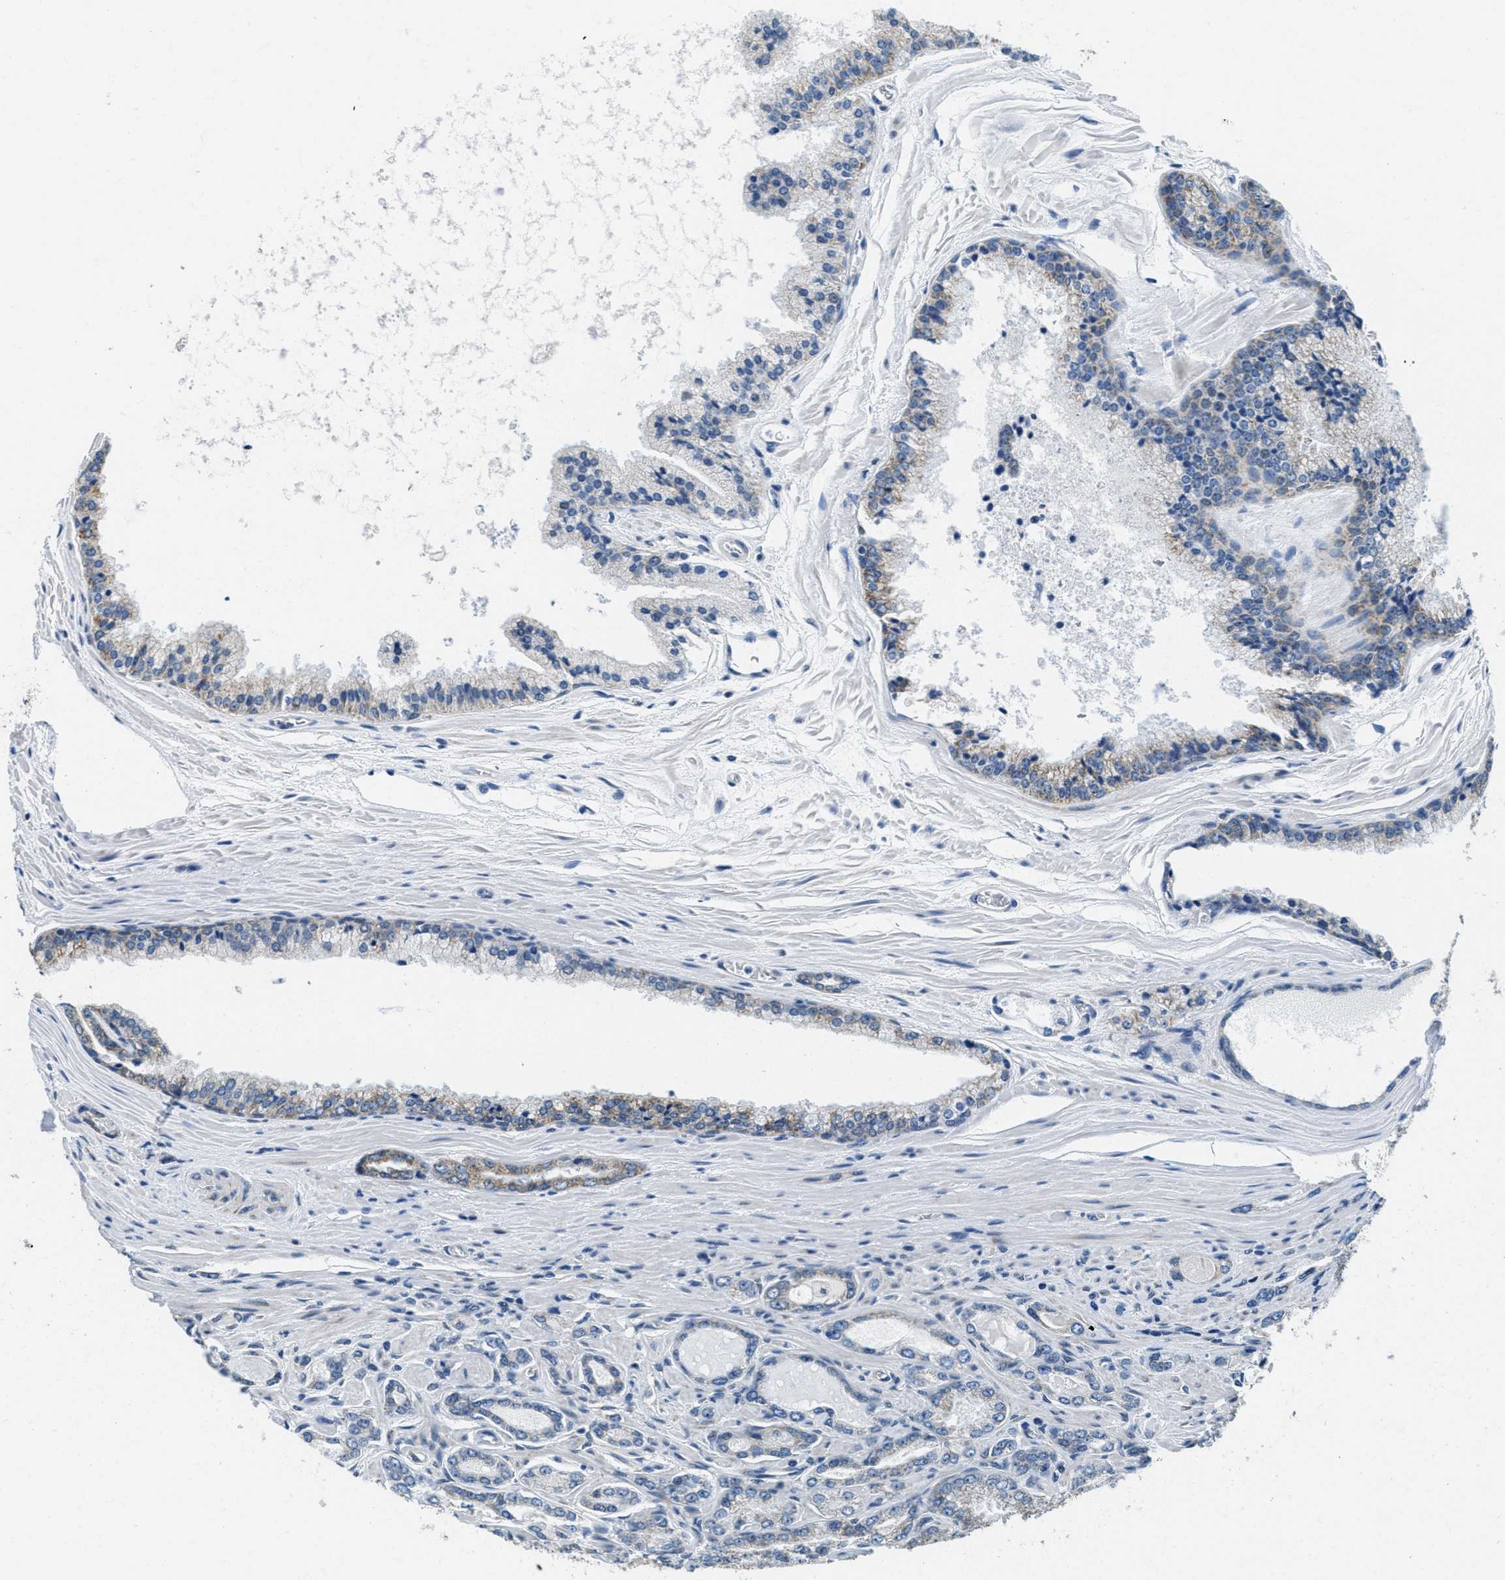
{"staining": {"intensity": "moderate", "quantity": "25%-75%", "location": "cytoplasmic/membranous"}, "tissue": "prostate cancer", "cell_type": "Tumor cells", "image_type": "cancer", "snomed": [{"axis": "morphology", "description": "Adenocarcinoma, High grade"}, {"axis": "topography", "description": "Prostate"}], "caption": "Immunohistochemistry (DAB (3,3'-diaminobenzidine)) staining of prostate cancer shows moderate cytoplasmic/membranous protein staining in about 25%-75% of tumor cells.", "gene": "TOMM70", "patient": {"sex": "male", "age": 65}}